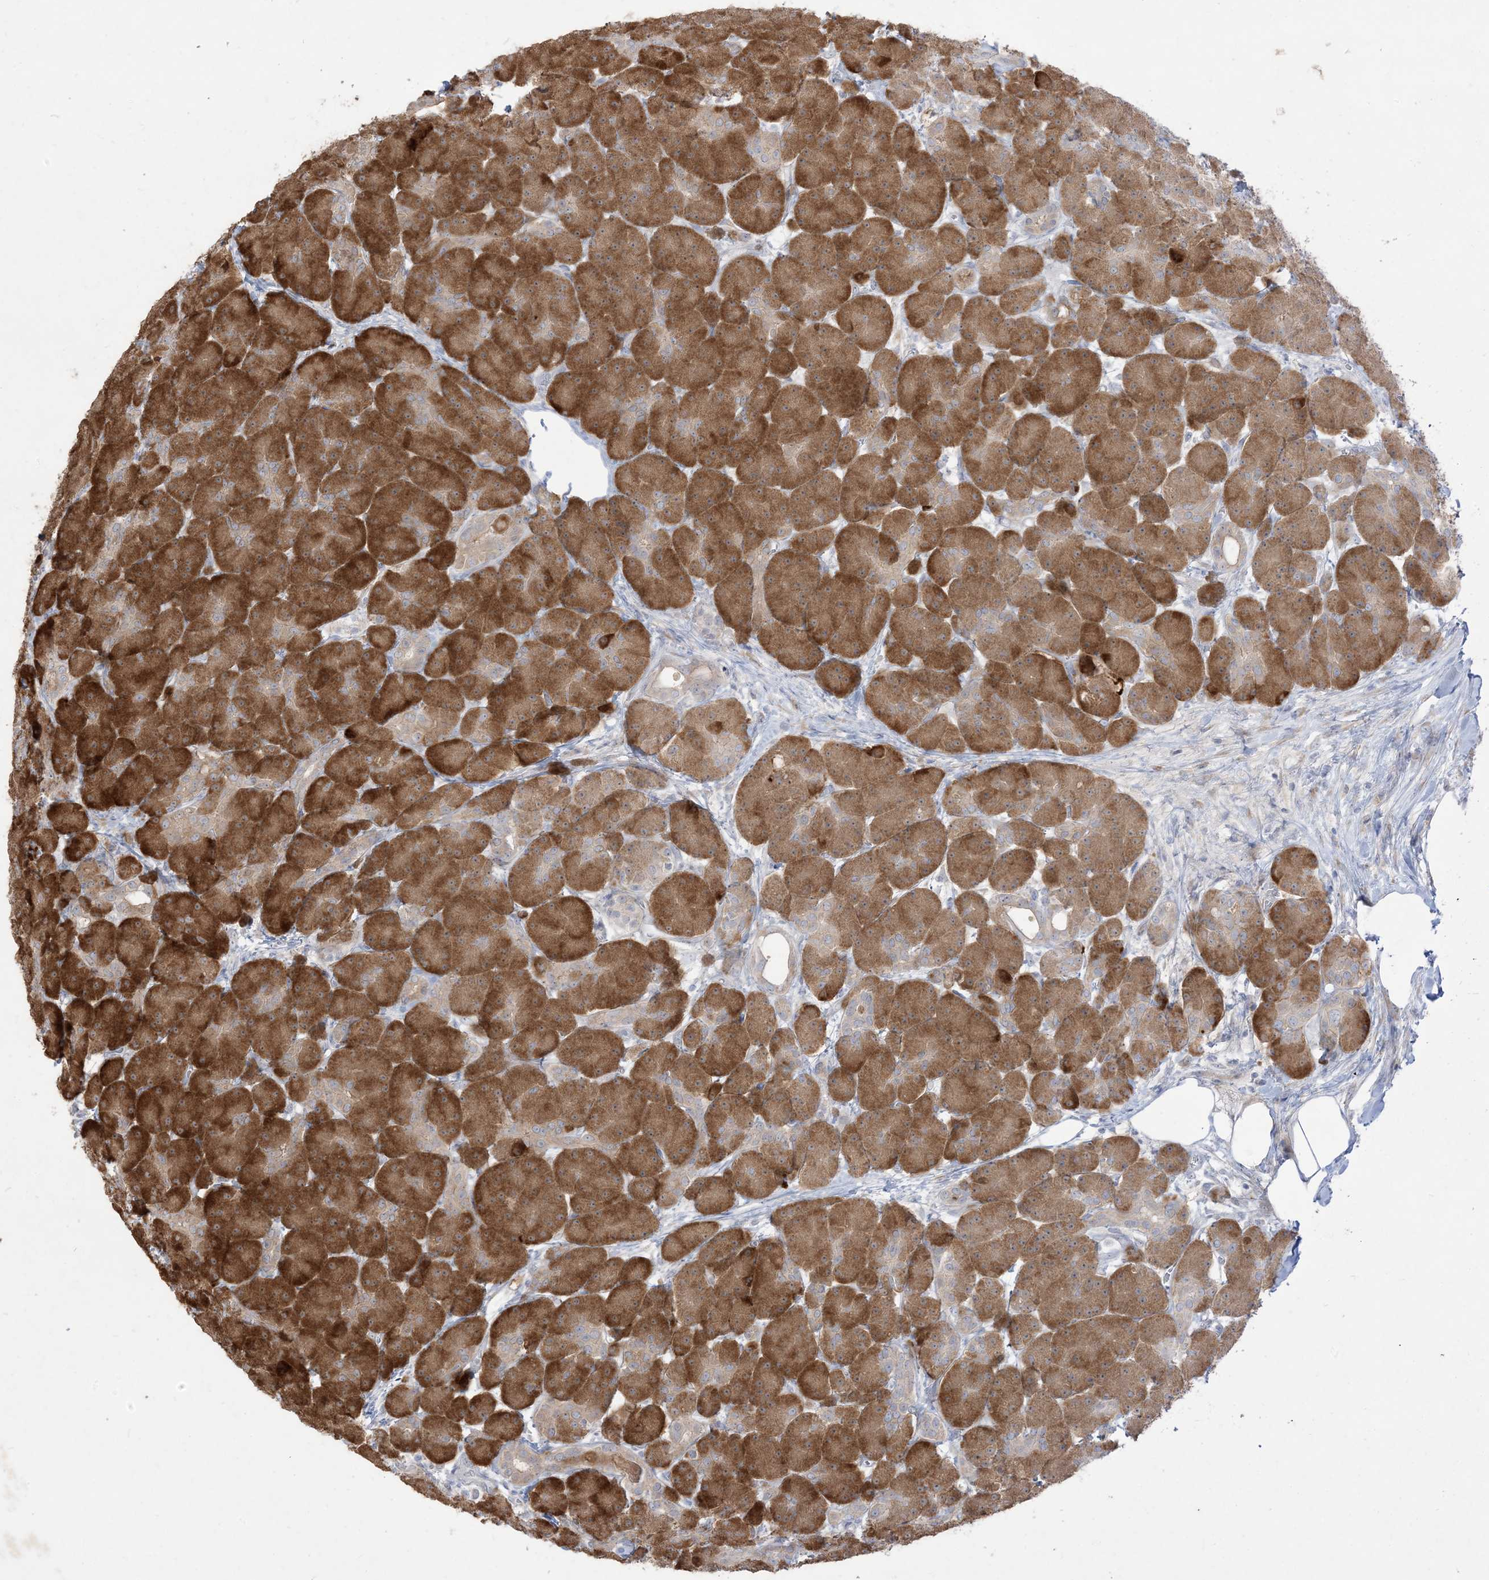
{"staining": {"intensity": "strong", "quantity": ">75%", "location": "cytoplasmic/membranous"}, "tissue": "pancreas", "cell_type": "Exocrine glandular cells", "image_type": "normal", "snomed": [{"axis": "morphology", "description": "Normal tissue, NOS"}, {"axis": "topography", "description": "Pancreas"}], "caption": "Brown immunohistochemical staining in normal human pancreas shows strong cytoplasmic/membranous expression in approximately >75% of exocrine glandular cells. (DAB IHC, brown staining for protein, blue staining for nuclei).", "gene": "LOXL3", "patient": {"sex": "male", "age": 63}}